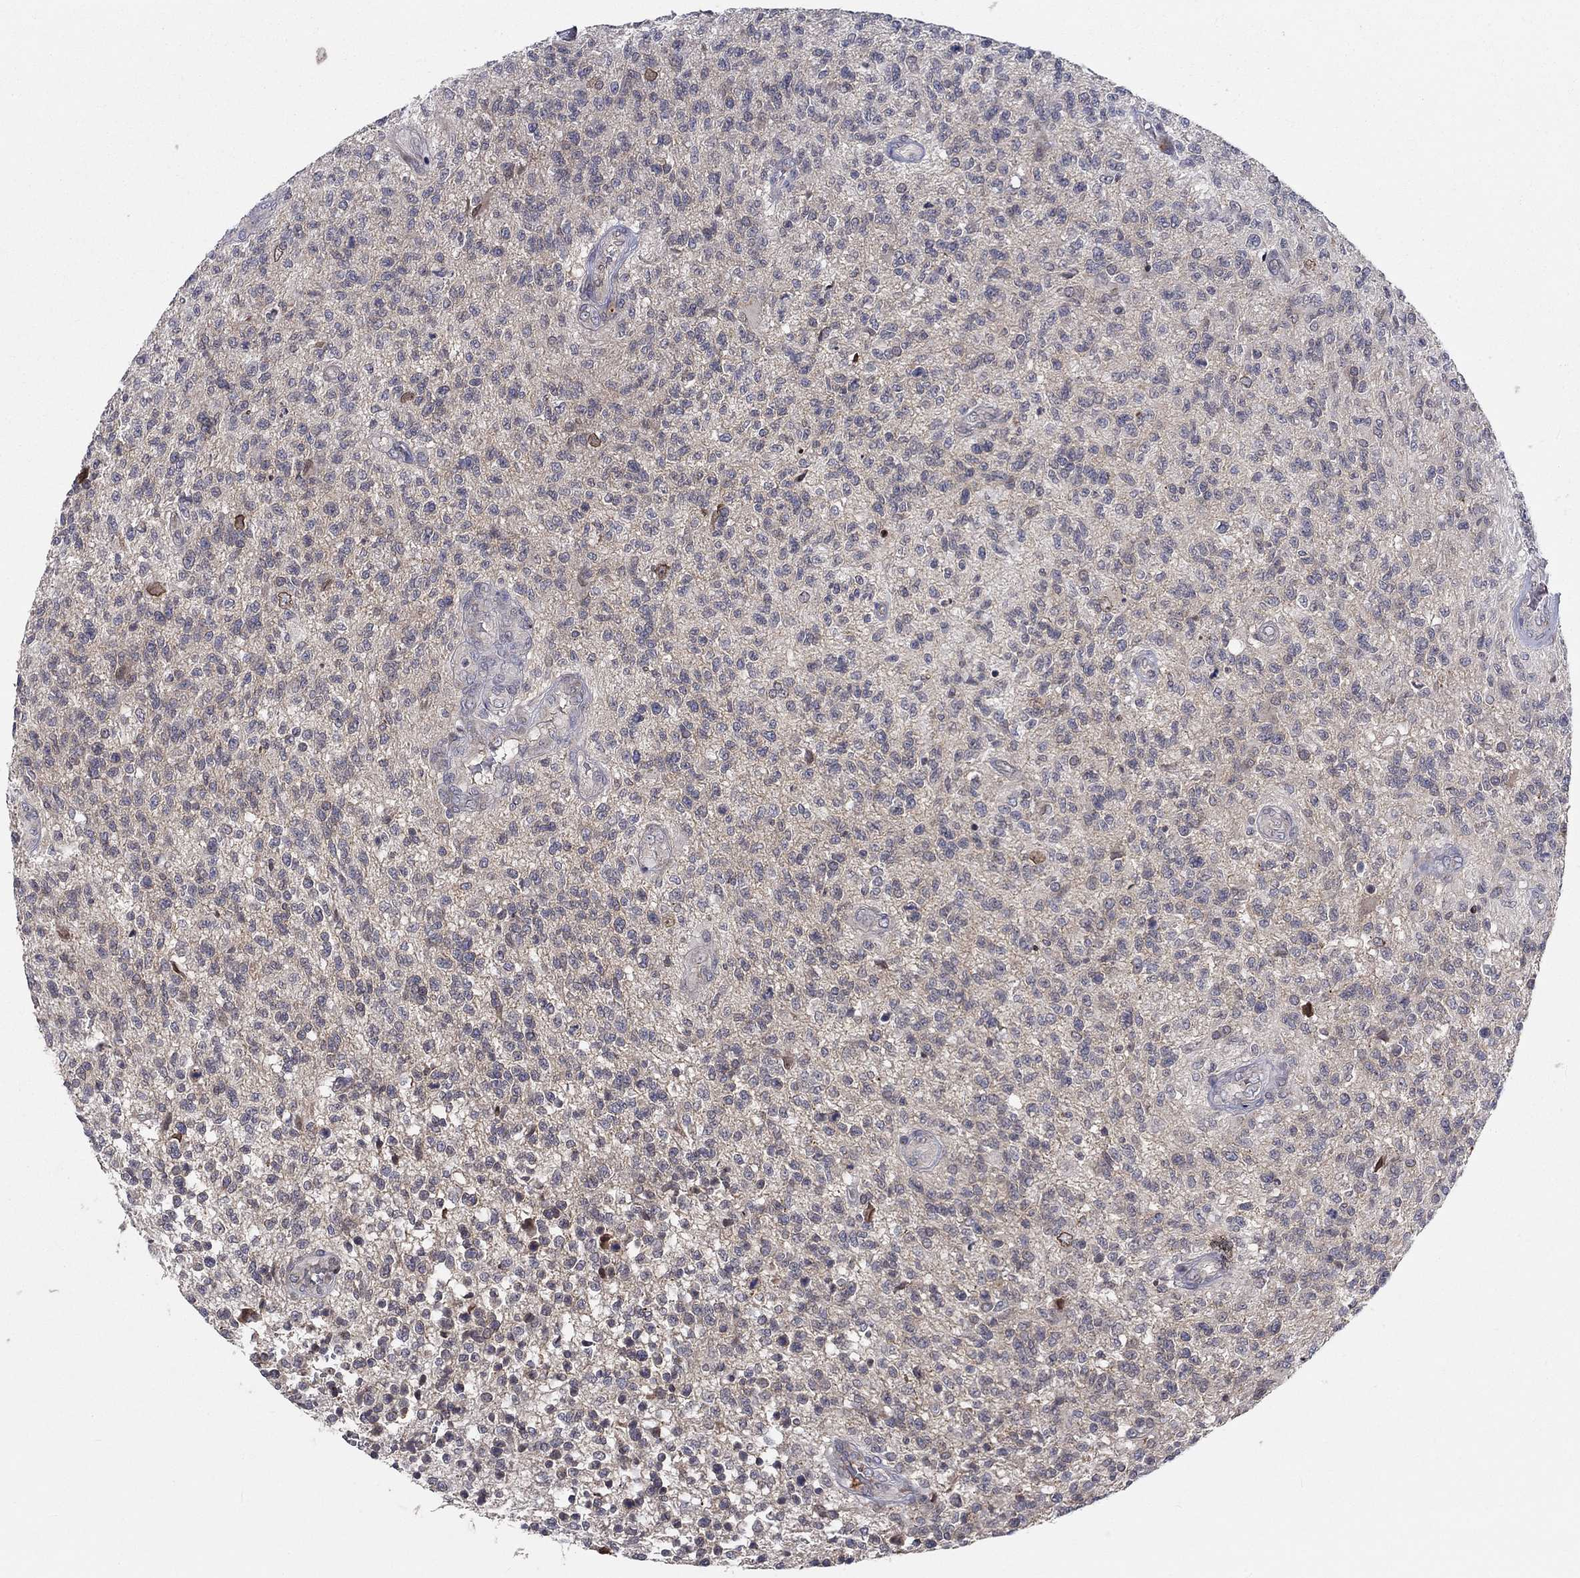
{"staining": {"intensity": "weak", "quantity": "<25%", "location": "nuclear"}, "tissue": "glioma", "cell_type": "Tumor cells", "image_type": "cancer", "snomed": [{"axis": "morphology", "description": "Glioma, malignant, High grade"}, {"axis": "topography", "description": "Brain"}], "caption": "IHC of human high-grade glioma (malignant) demonstrates no expression in tumor cells.", "gene": "CETN3", "patient": {"sex": "male", "age": 56}}